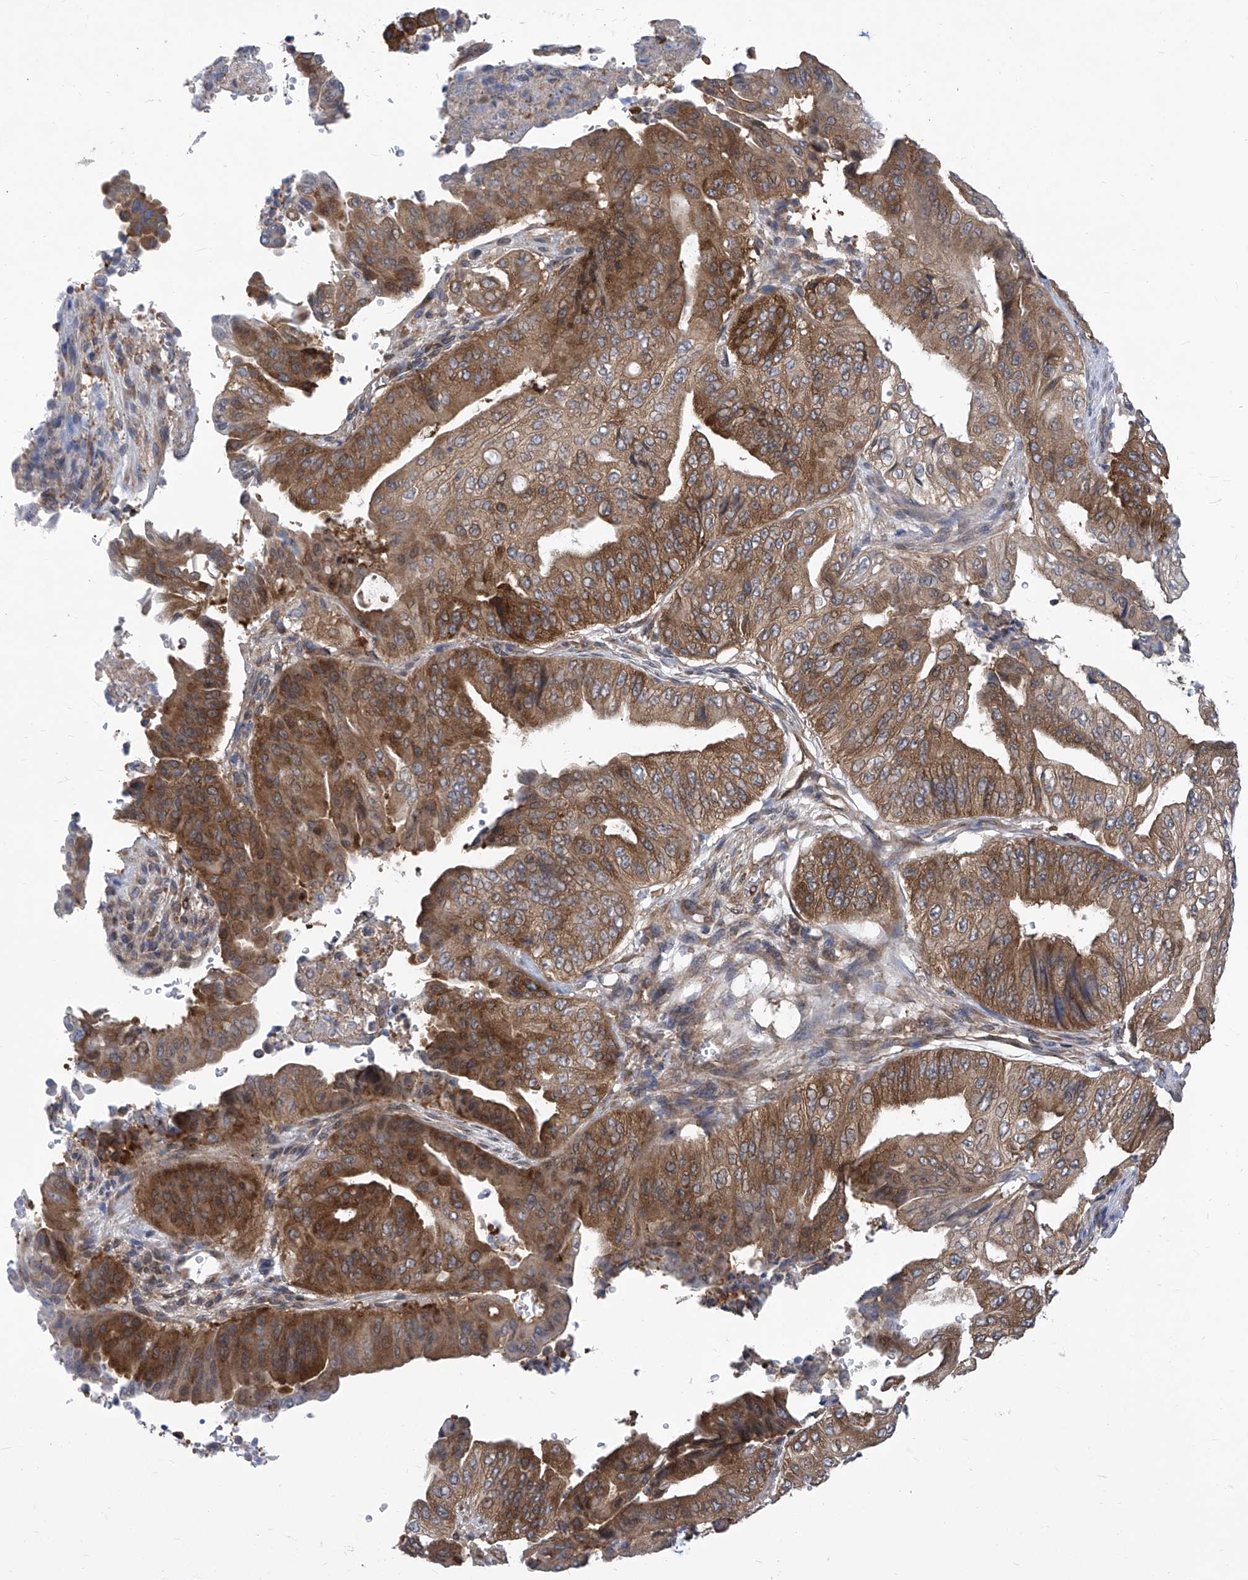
{"staining": {"intensity": "moderate", "quantity": ">75%", "location": "cytoplasmic/membranous"}, "tissue": "pancreatic cancer", "cell_type": "Tumor cells", "image_type": "cancer", "snomed": [{"axis": "morphology", "description": "Adenocarcinoma, NOS"}, {"axis": "topography", "description": "Pancreas"}], "caption": "Protein staining by immunohistochemistry (IHC) reveals moderate cytoplasmic/membranous staining in about >75% of tumor cells in pancreatic adenocarcinoma.", "gene": "EIF3M", "patient": {"sex": "female", "age": 77}}